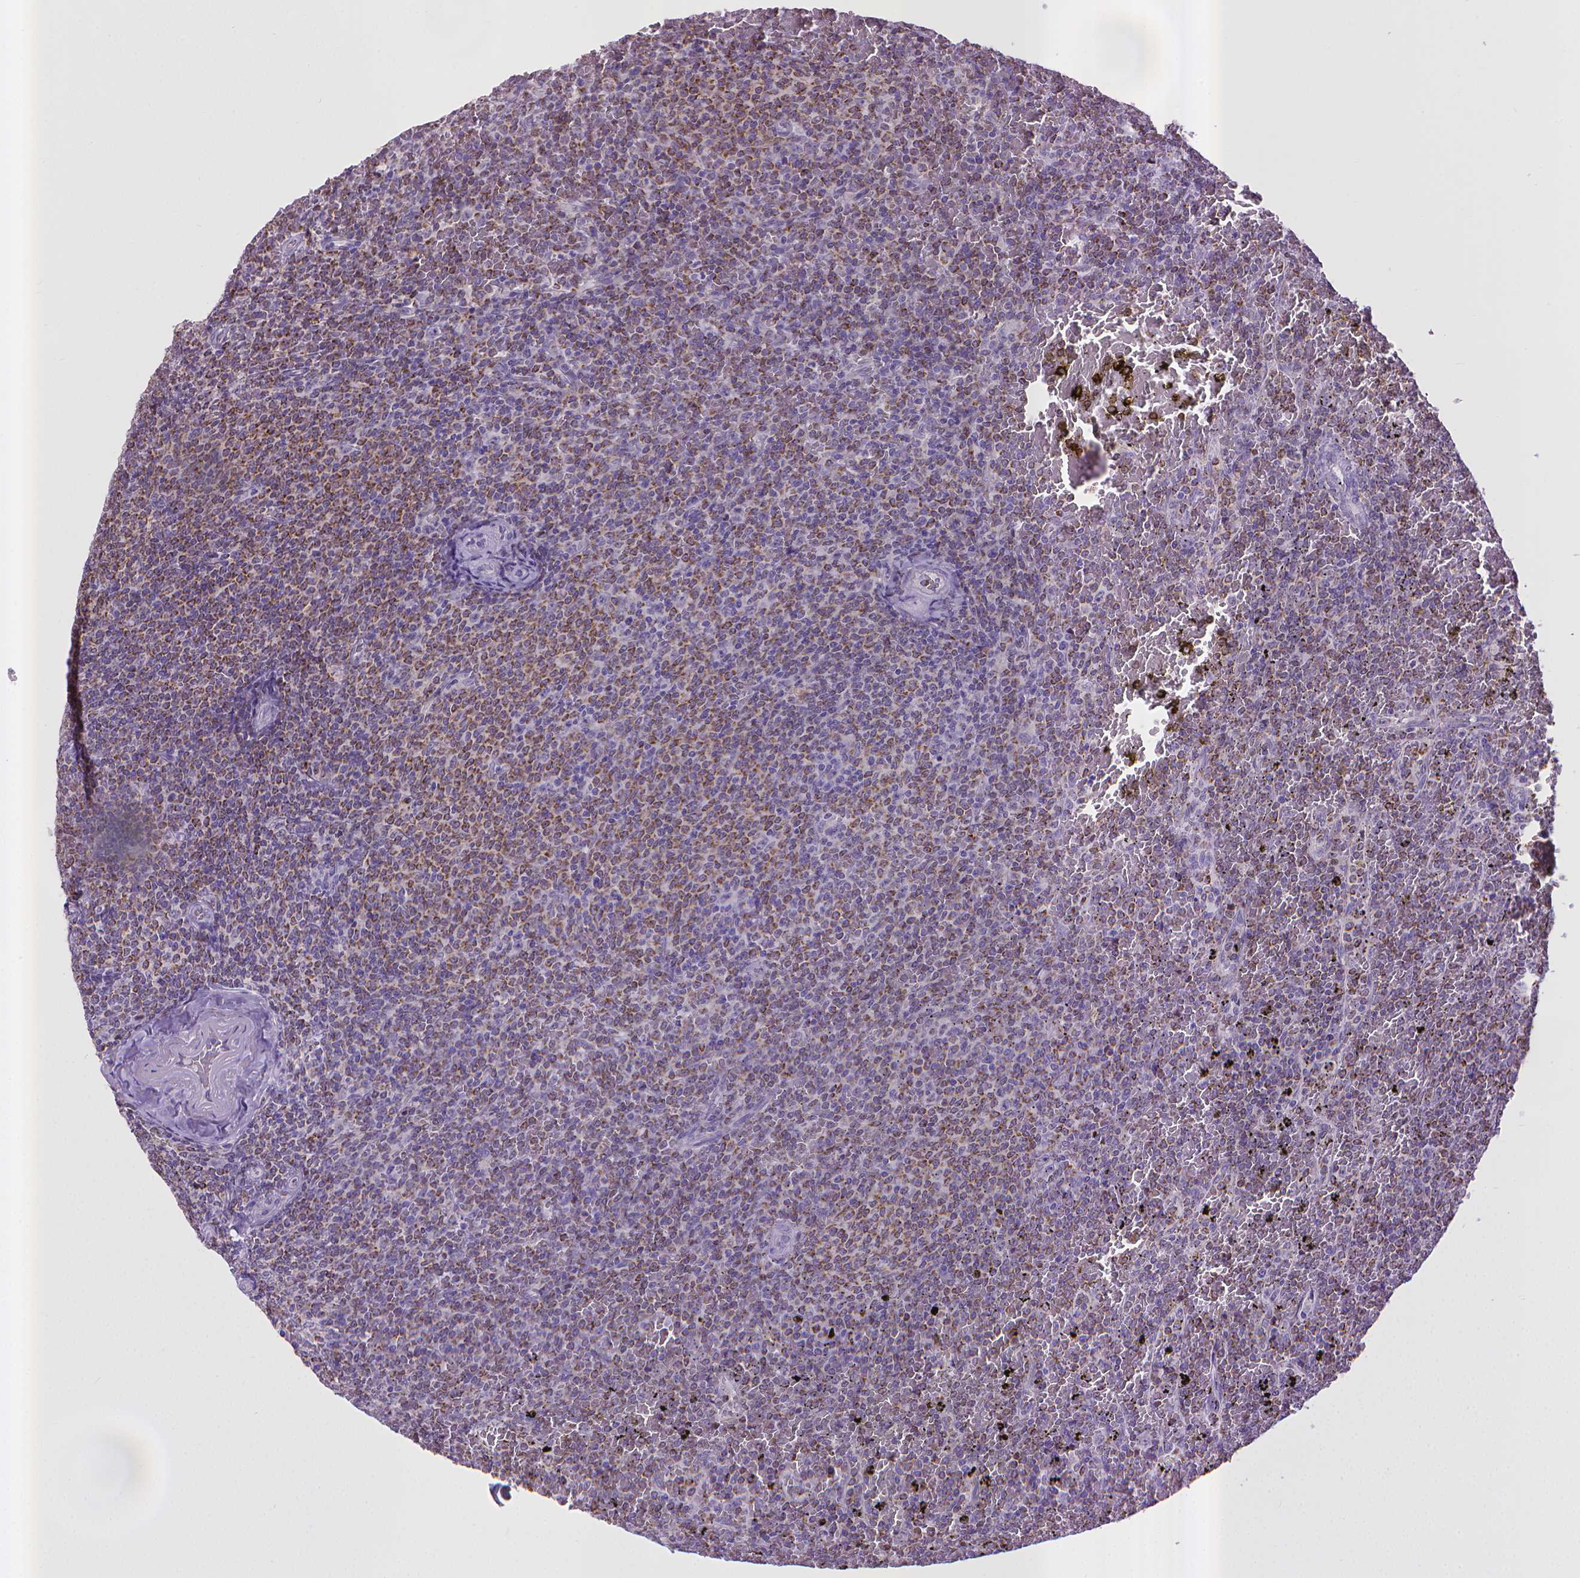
{"staining": {"intensity": "moderate", "quantity": "25%-75%", "location": "cytoplasmic/membranous"}, "tissue": "lymphoma", "cell_type": "Tumor cells", "image_type": "cancer", "snomed": [{"axis": "morphology", "description": "Malignant lymphoma, non-Hodgkin's type, Low grade"}, {"axis": "topography", "description": "Spleen"}], "caption": "Immunohistochemistry (IHC) micrograph of neoplastic tissue: human malignant lymphoma, non-Hodgkin's type (low-grade) stained using immunohistochemistry exhibits medium levels of moderate protein expression localized specifically in the cytoplasmic/membranous of tumor cells, appearing as a cytoplasmic/membranous brown color.", "gene": "KMO", "patient": {"sex": "female", "age": 77}}